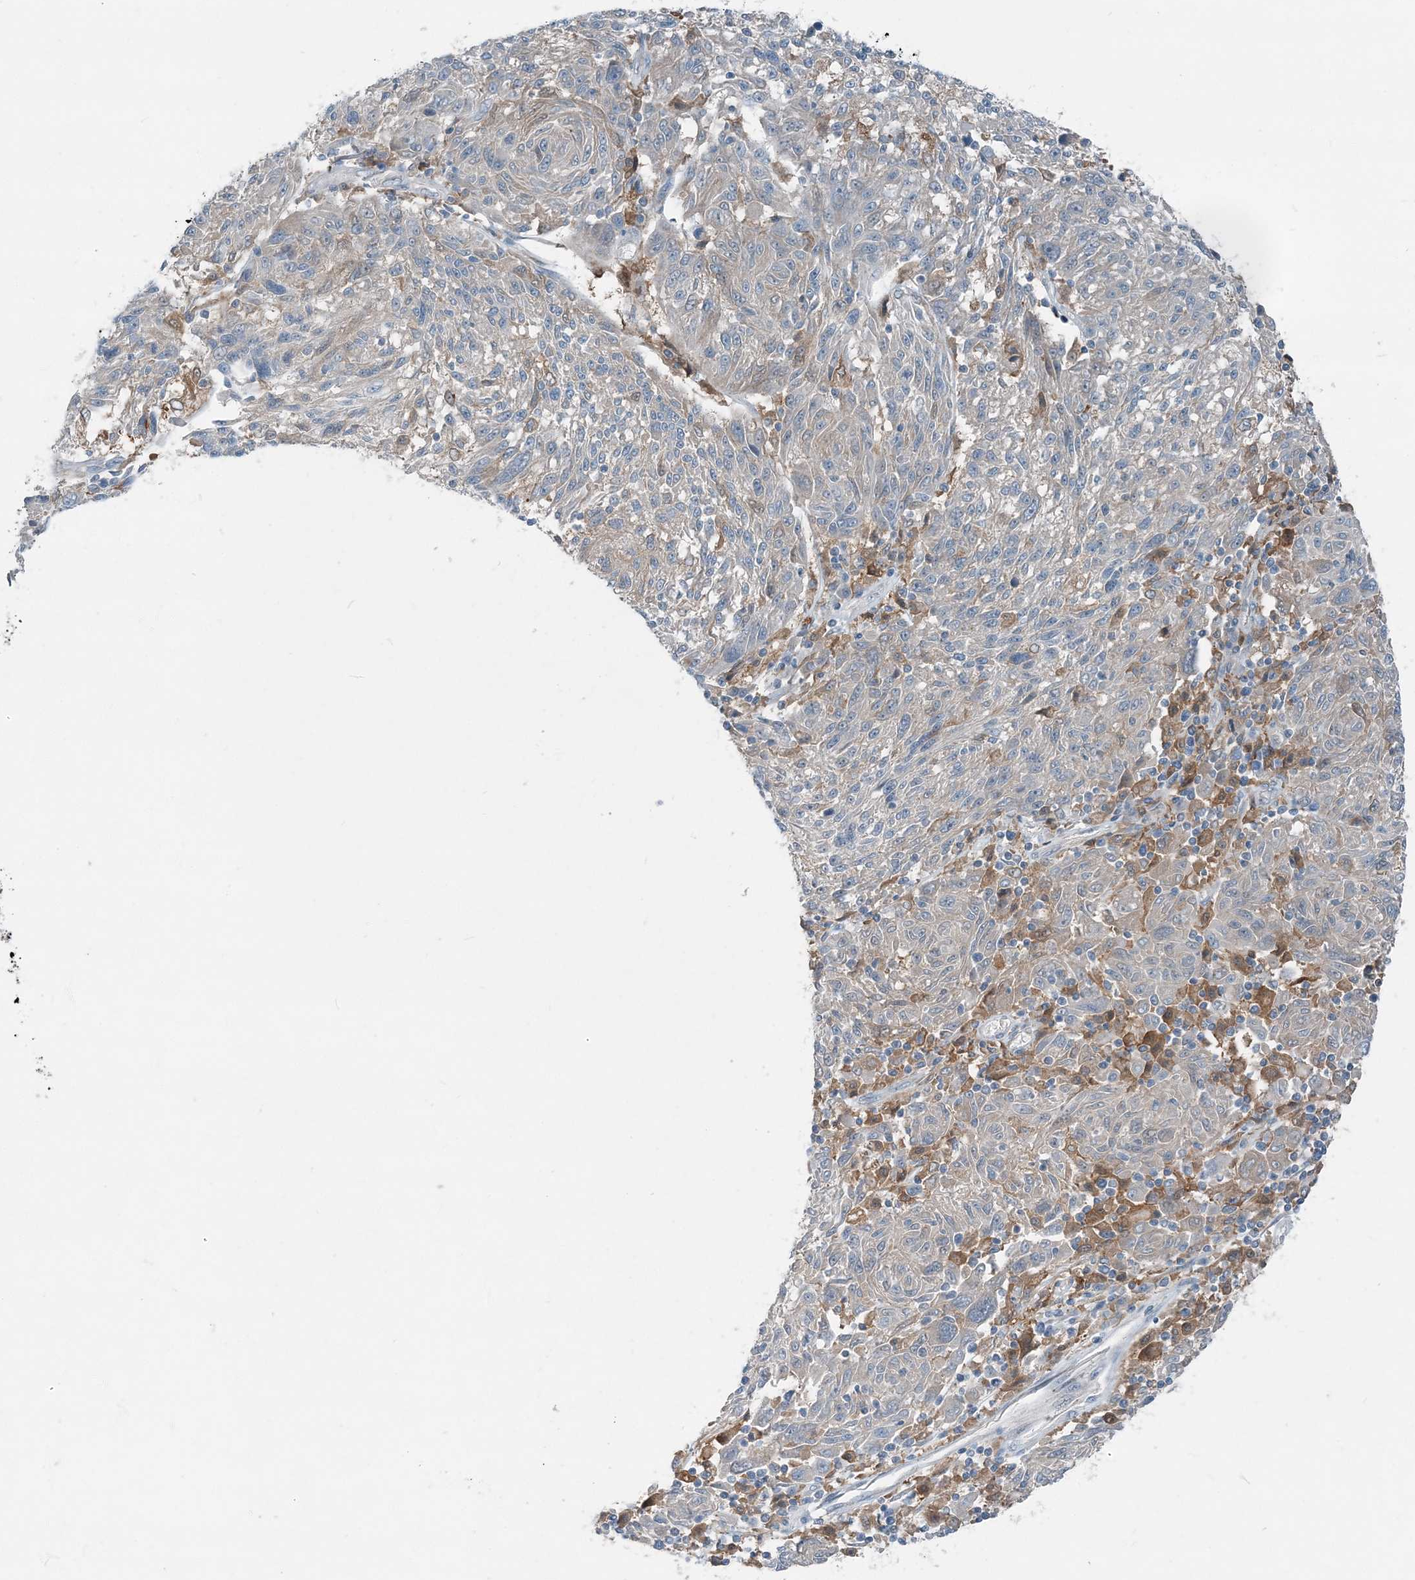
{"staining": {"intensity": "negative", "quantity": "none", "location": "none"}, "tissue": "melanoma", "cell_type": "Tumor cells", "image_type": "cancer", "snomed": [{"axis": "morphology", "description": "Malignant melanoma, NOS"}, {"axis": "topography", "description": "Skin"}], "caption": "Tumor cells show no significant protein staining in melanoma.", "gene": "ARMH1", "patient": {"sex": "male", "age": 53}}